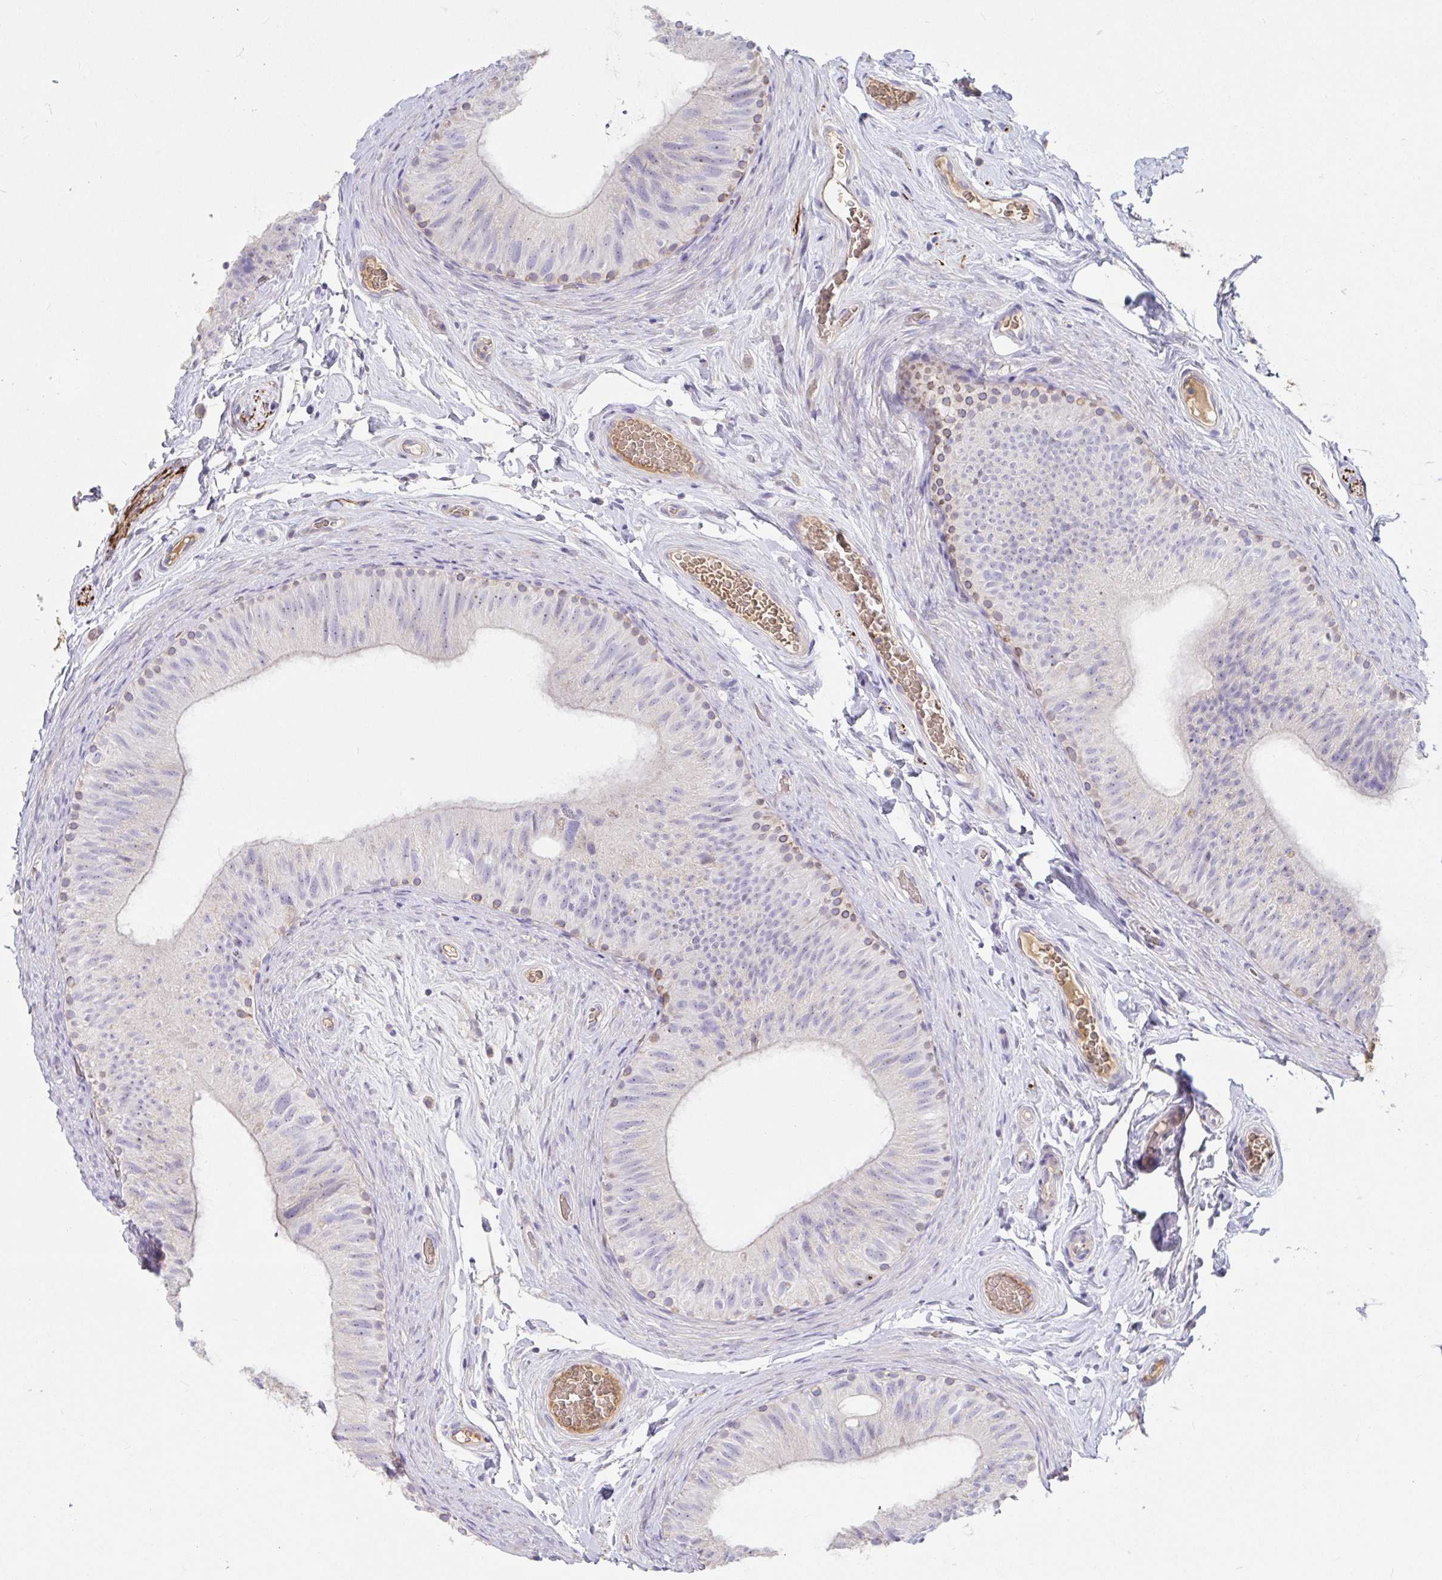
{"staining": {"intensity": "moderate", "quantity": "<25%", "location": "cytoplasmic/membranous"}, "tissue": "epididymis", "cell_type": "Glandular cells", "image_type": "normal", "snomed": [{"axis": "morphology", "description": "Normal tissue, NOS"}, {"axis": "topography", "description": "Epididymis, spermatic cord, NOS"}, {"axis": "topography", "description": "Epididymis"}], "caption": "Immunohistochemistry (IHC) of unremarkable human epididymis exhibits low levels of moderate cytoplasmic/membranous expression in approximately <25% of glandular cells. The protein is shown in brown color, while the nuclei are stained blue.", "gene": "ANO5", "patient": {"sex": "male", "age": 31}}